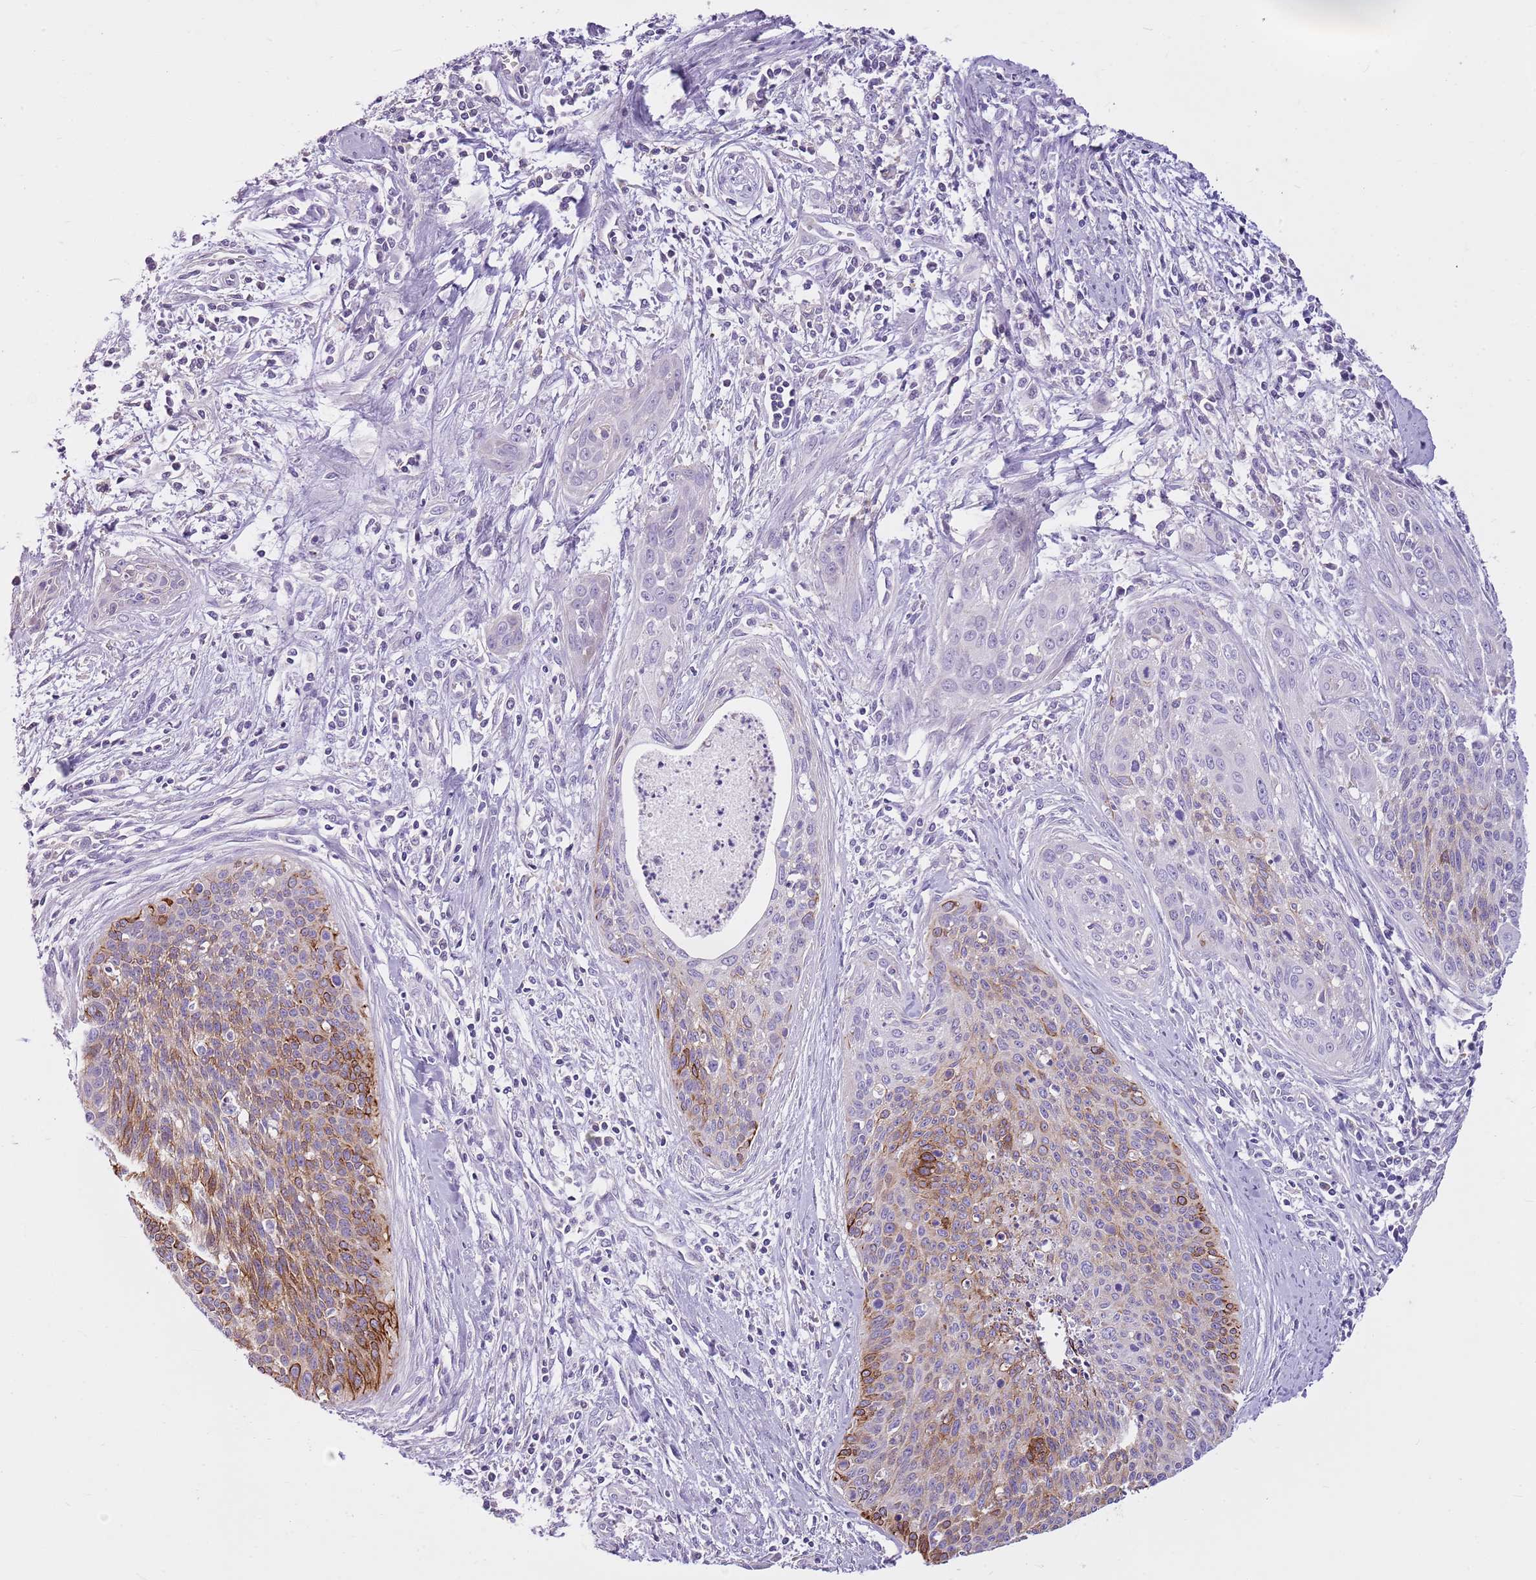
{"staining": {"intensity": "strong", "quantity": "<25%", "location": "cytoplasmic/membranous"}, "tissue": "cervical cancer", "cell_type": "Tumor cells", "image_type": "cancer", "snomed": [{"axis": "morphology", "description": "Squamous cell carcinoma, NOS"}, {"axis": "topography", "description": "Cervix"}], "caption": "The immunohistochemical stain shows strong cytoplasmic/membranous positivity in tumor cells of squamous cell carcinoma (cervical) tissue.", "gene": "CNPPD1", "patient": {"sex": "female", "age": 55}}